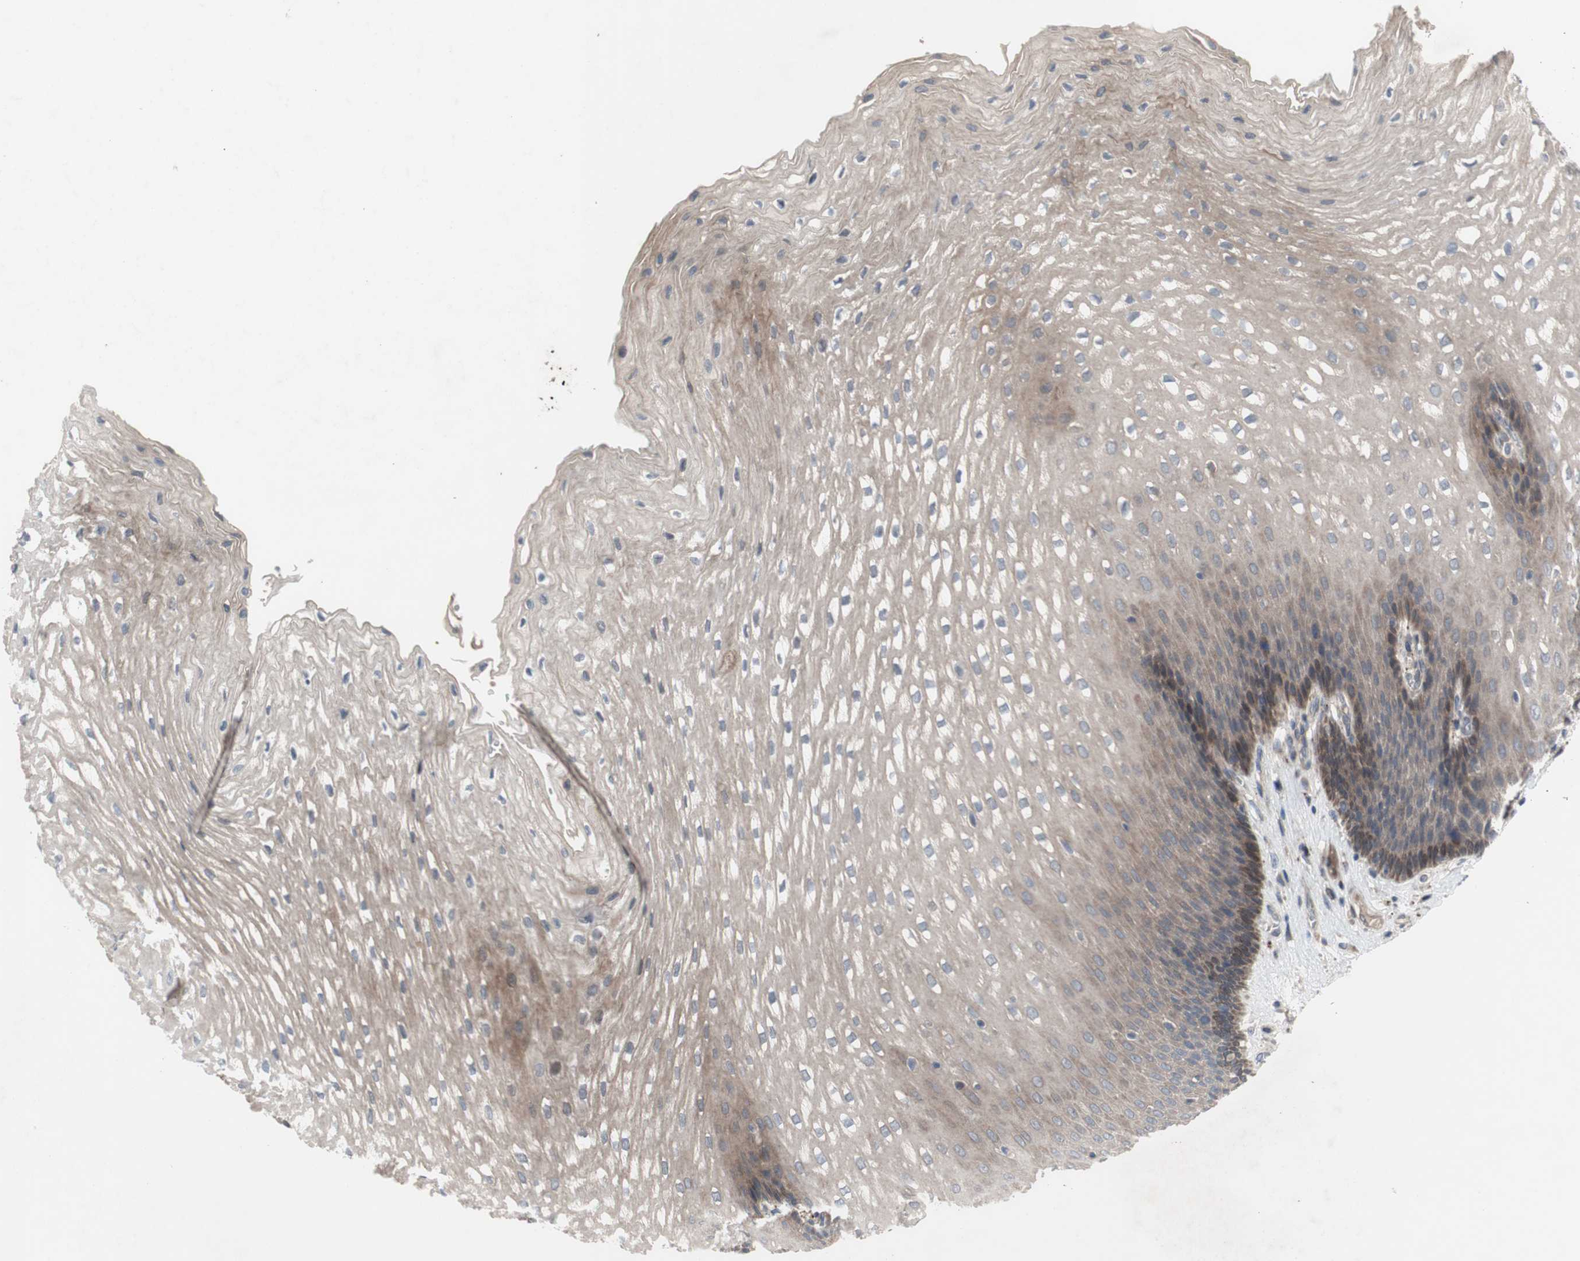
{"staining": {"intensity": "moderate", "quantity": ">75%", "location": "cytoplasmic/membranous"}, "tissue": "esophagus", "cell_type": "Squamous epithelial cells", "image_type": "normal", "snomed": [{"axis": "morphology", "description": "Normal tissue, NOS"}, {"axis": "topography", "description": "Esophagus"}], "caption": "Immunohistochemistry of normal human esophagus displays medium levels of moderate cytoplasmic/membranous expression in approximately >75% of squamous epithelial cells.", "gene": "OAZ1", "patient": {"sex": "male", "age": 48}}